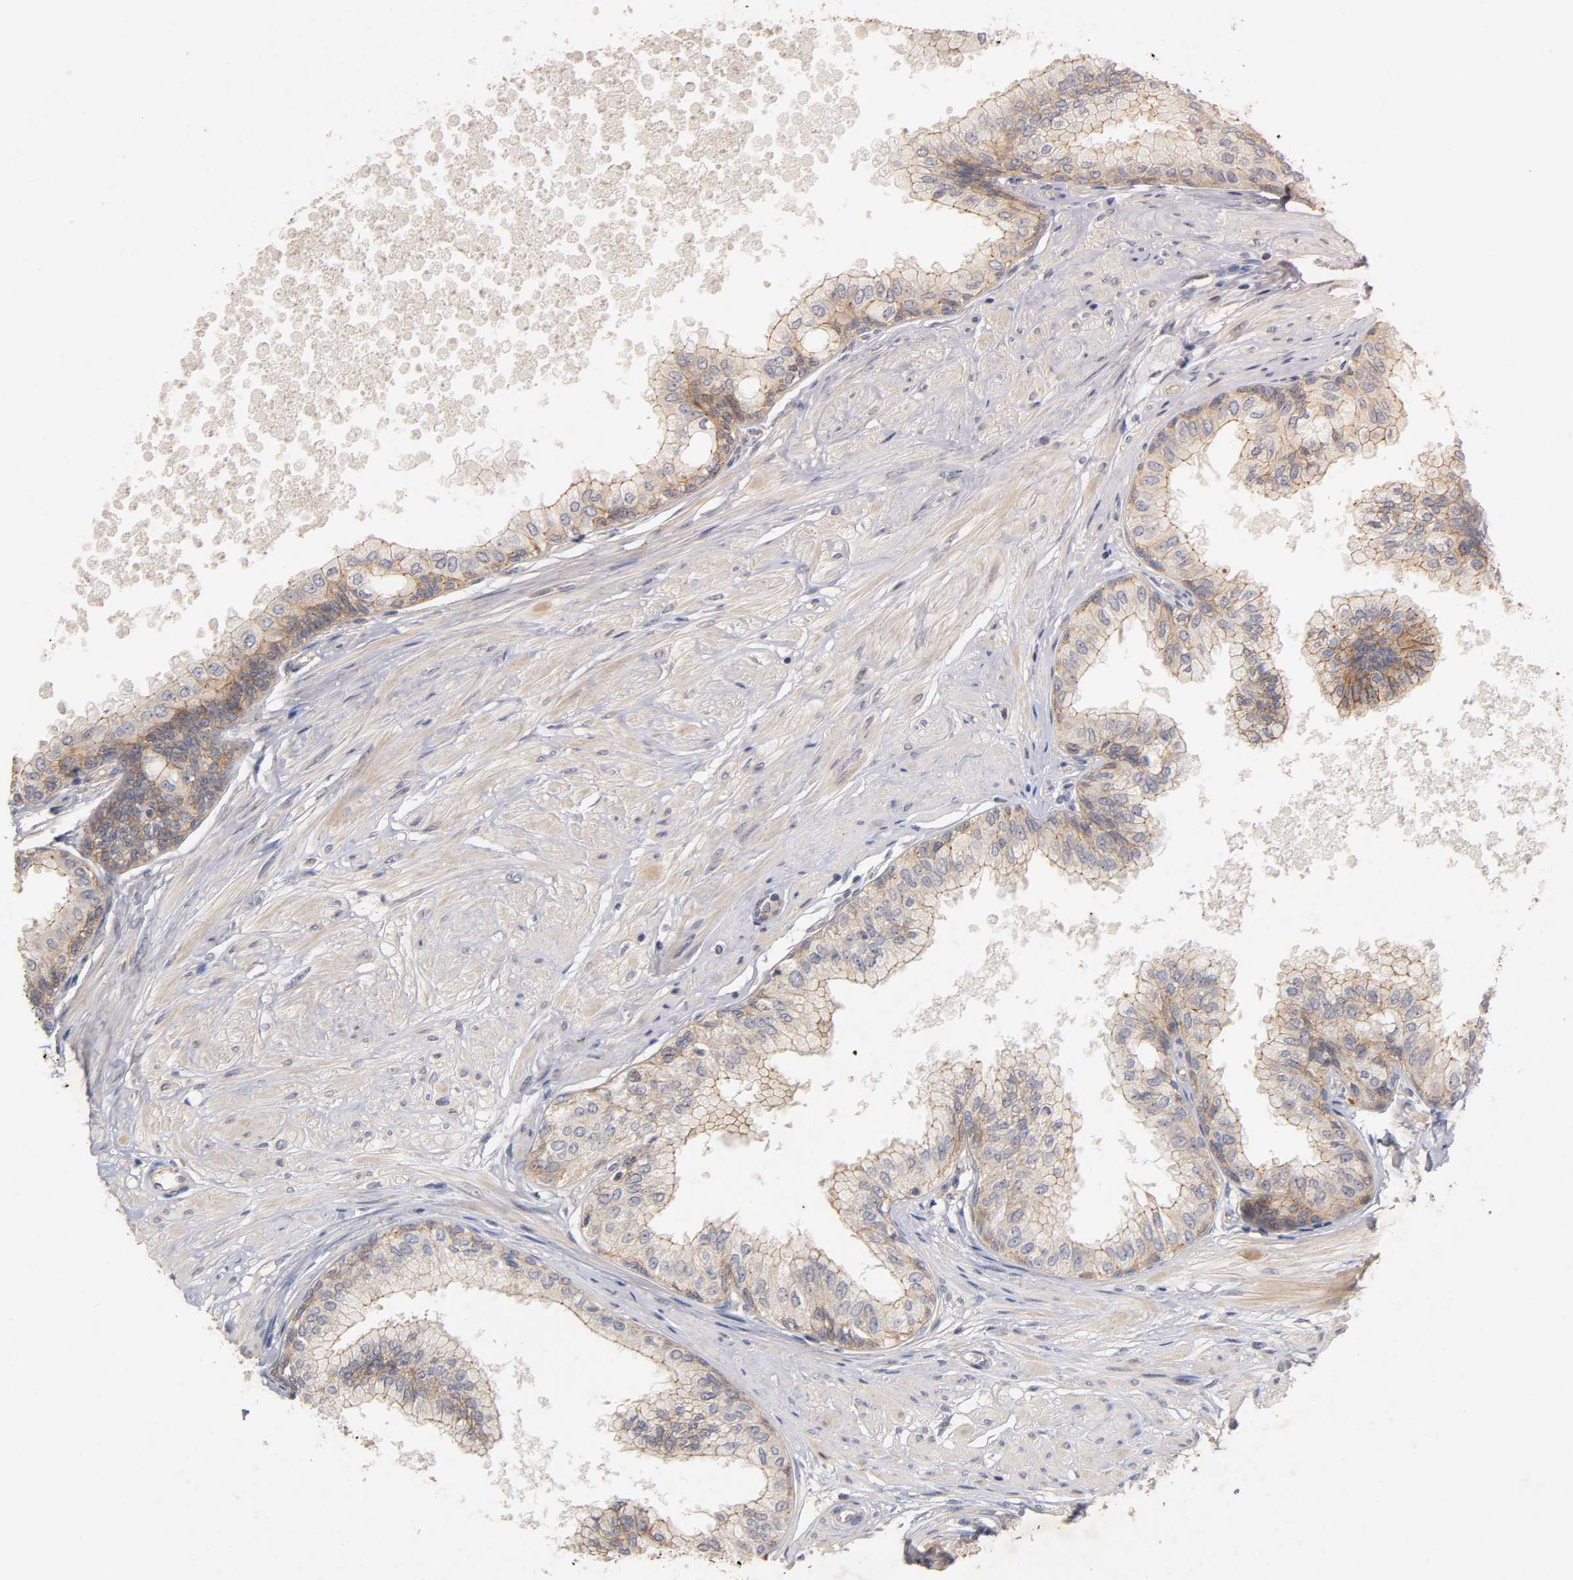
{"staining": {"intensity": "moderate", "quantity": ">75%", "location": "cytoplasmic/membranous"}, "tissue": "prostate", "cell_type": "Glandular cells", "image_type": "normal", "snomed": [{"axis": "morphology", "description": "Normal tissue, NOS"}, {"axis": "topography", "description": "Prostate"}, {"axis": "topography", "description": "Seminal veicle"}], "caption": "Benign prostate demonstrates moderate cytoplasmic/membranous expression in approximately >75% of glandular cells.", "gene": "PDZD11", "patient": {"sex": "male", "age": 60}}